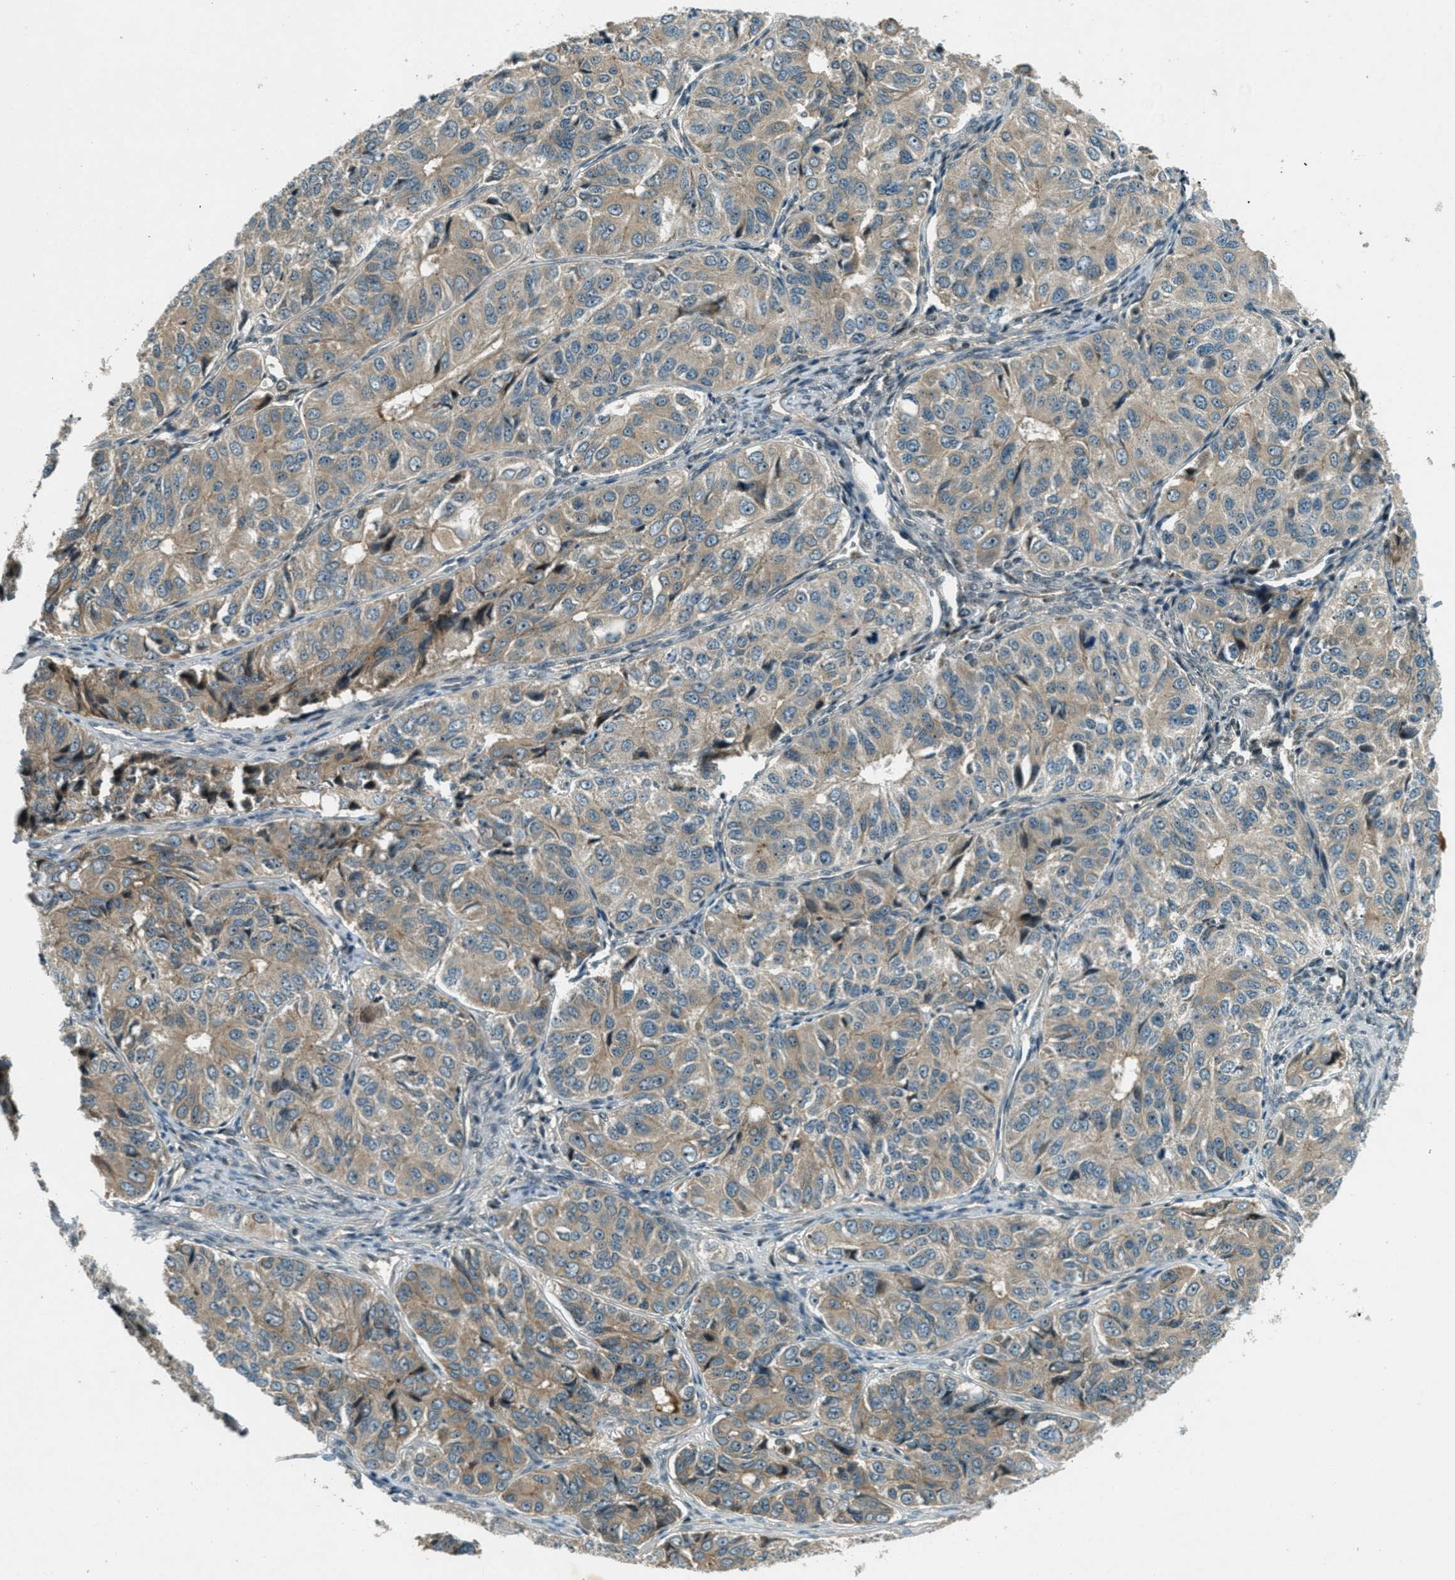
{"staining": {"intensity": "weak", "quantity": ">75%", "location": "cytoplasmic/membranous"}, "tissue": "ovarian cancer", "cell_type": "Tumor cells", "image_type": "cancer", "snomed": [{"axis": "morphology", "description": "Carcinoma, endometroid"}, {"axis": "topography", "description": "Ovary"}], "caption": "Immunohistochemical staining of ovarian cancer (endometroid carcinoma) exhibits low levels of weak cytoplasmic/membranous protein expression in about >75% of tumor cells.", "gene": "STK11", "patient": {"sex": "female", "age": 51}}